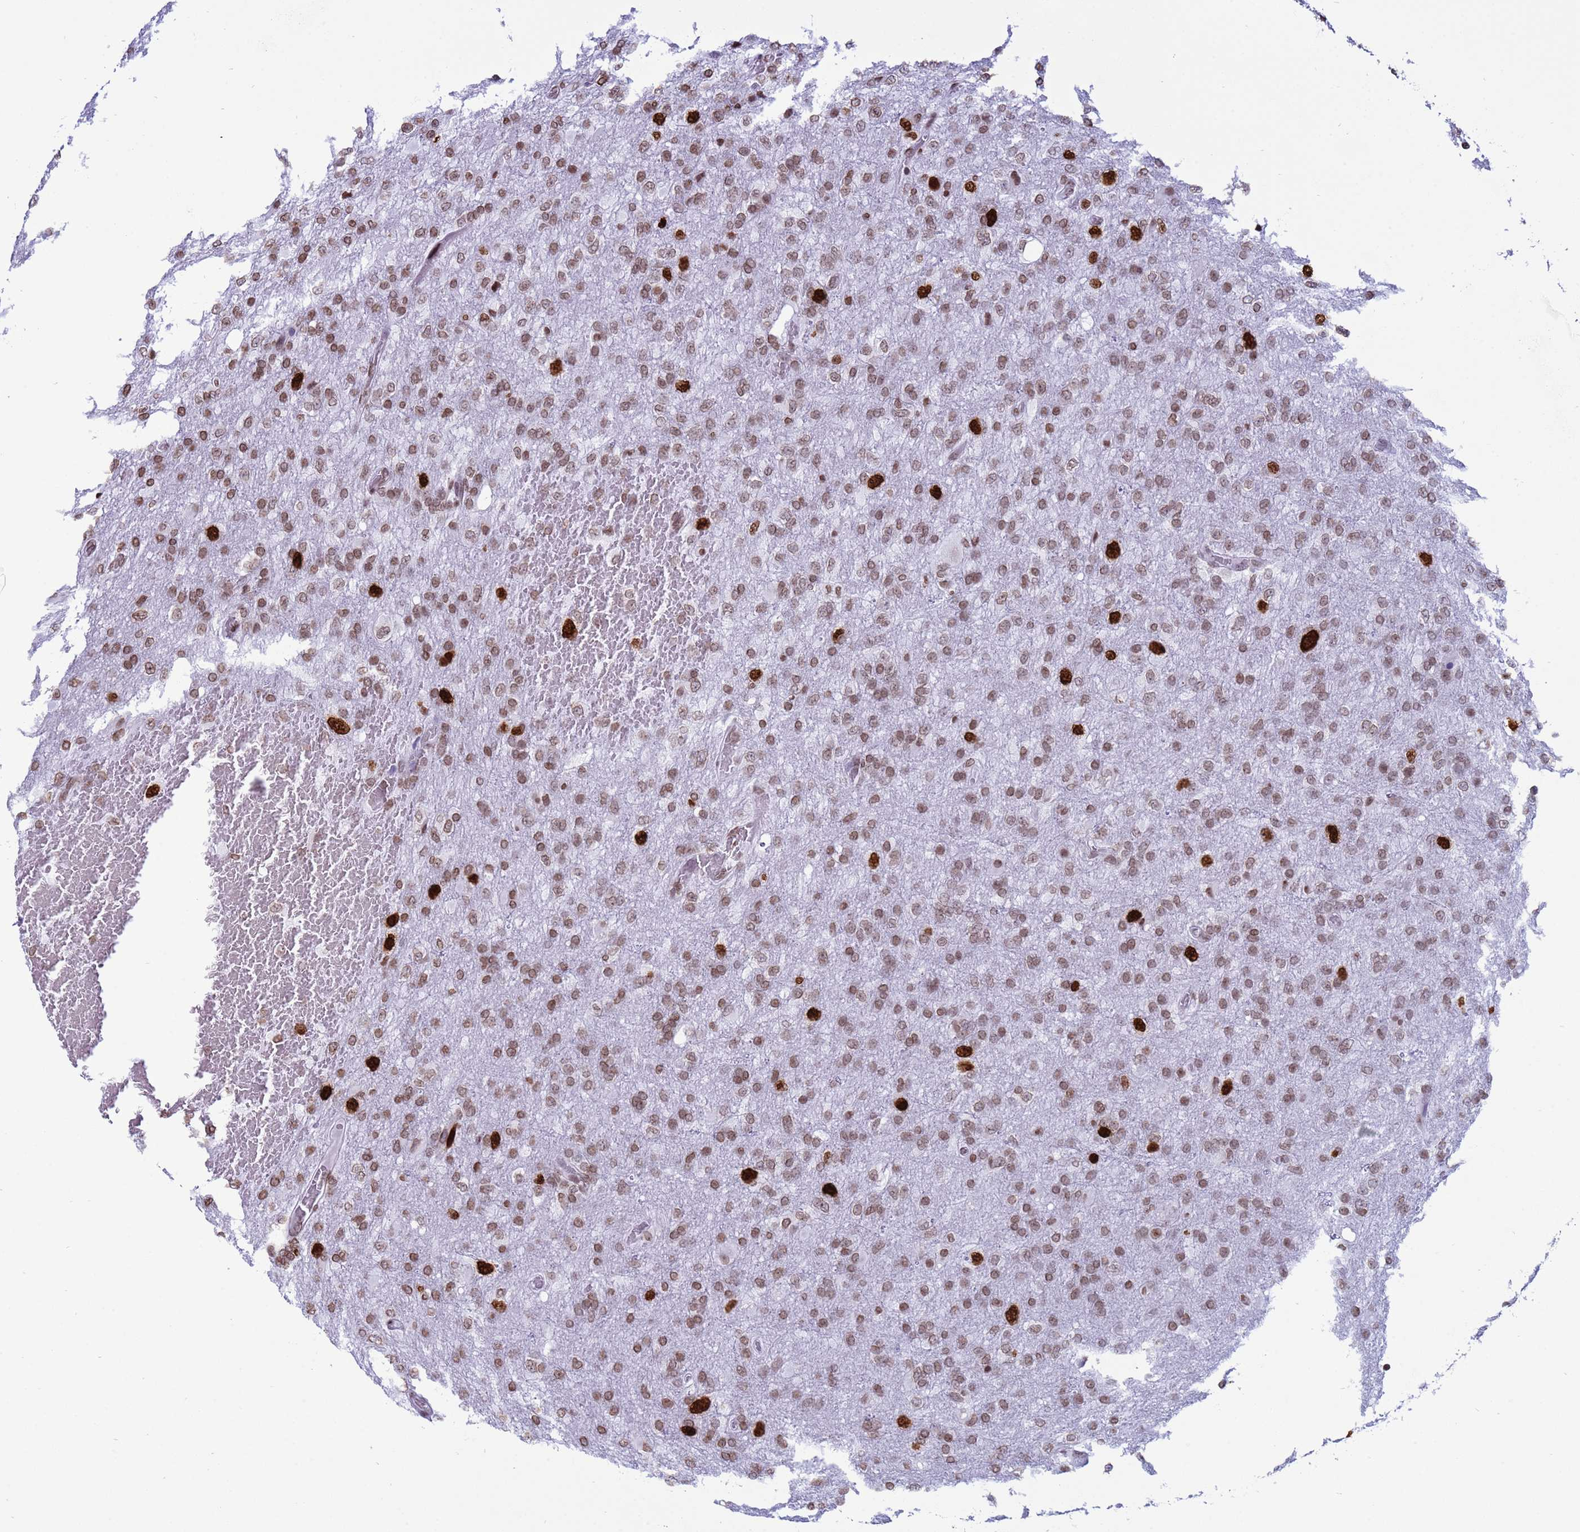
{"staining": {"intensity": "strong", "quantity": "25%-75%", "location": "nuclear"}, "tissue": "glioma", "cell_type": "Tumor cells", "image_type": "cancer", "snomed": [{"axis": "morphology", "description": "Glioma, malignant, High grade"}, {"axis": "topography", "description": "Brain"}], "caption": "This histopathology image demonstrates immunohistochemistry (IHC) staining of glioma, with high strong nuclear expression in approximately 25%-75% of tumor cells.", "gene": "H4C8", "patient": {"sex": "female", "age": 74}}